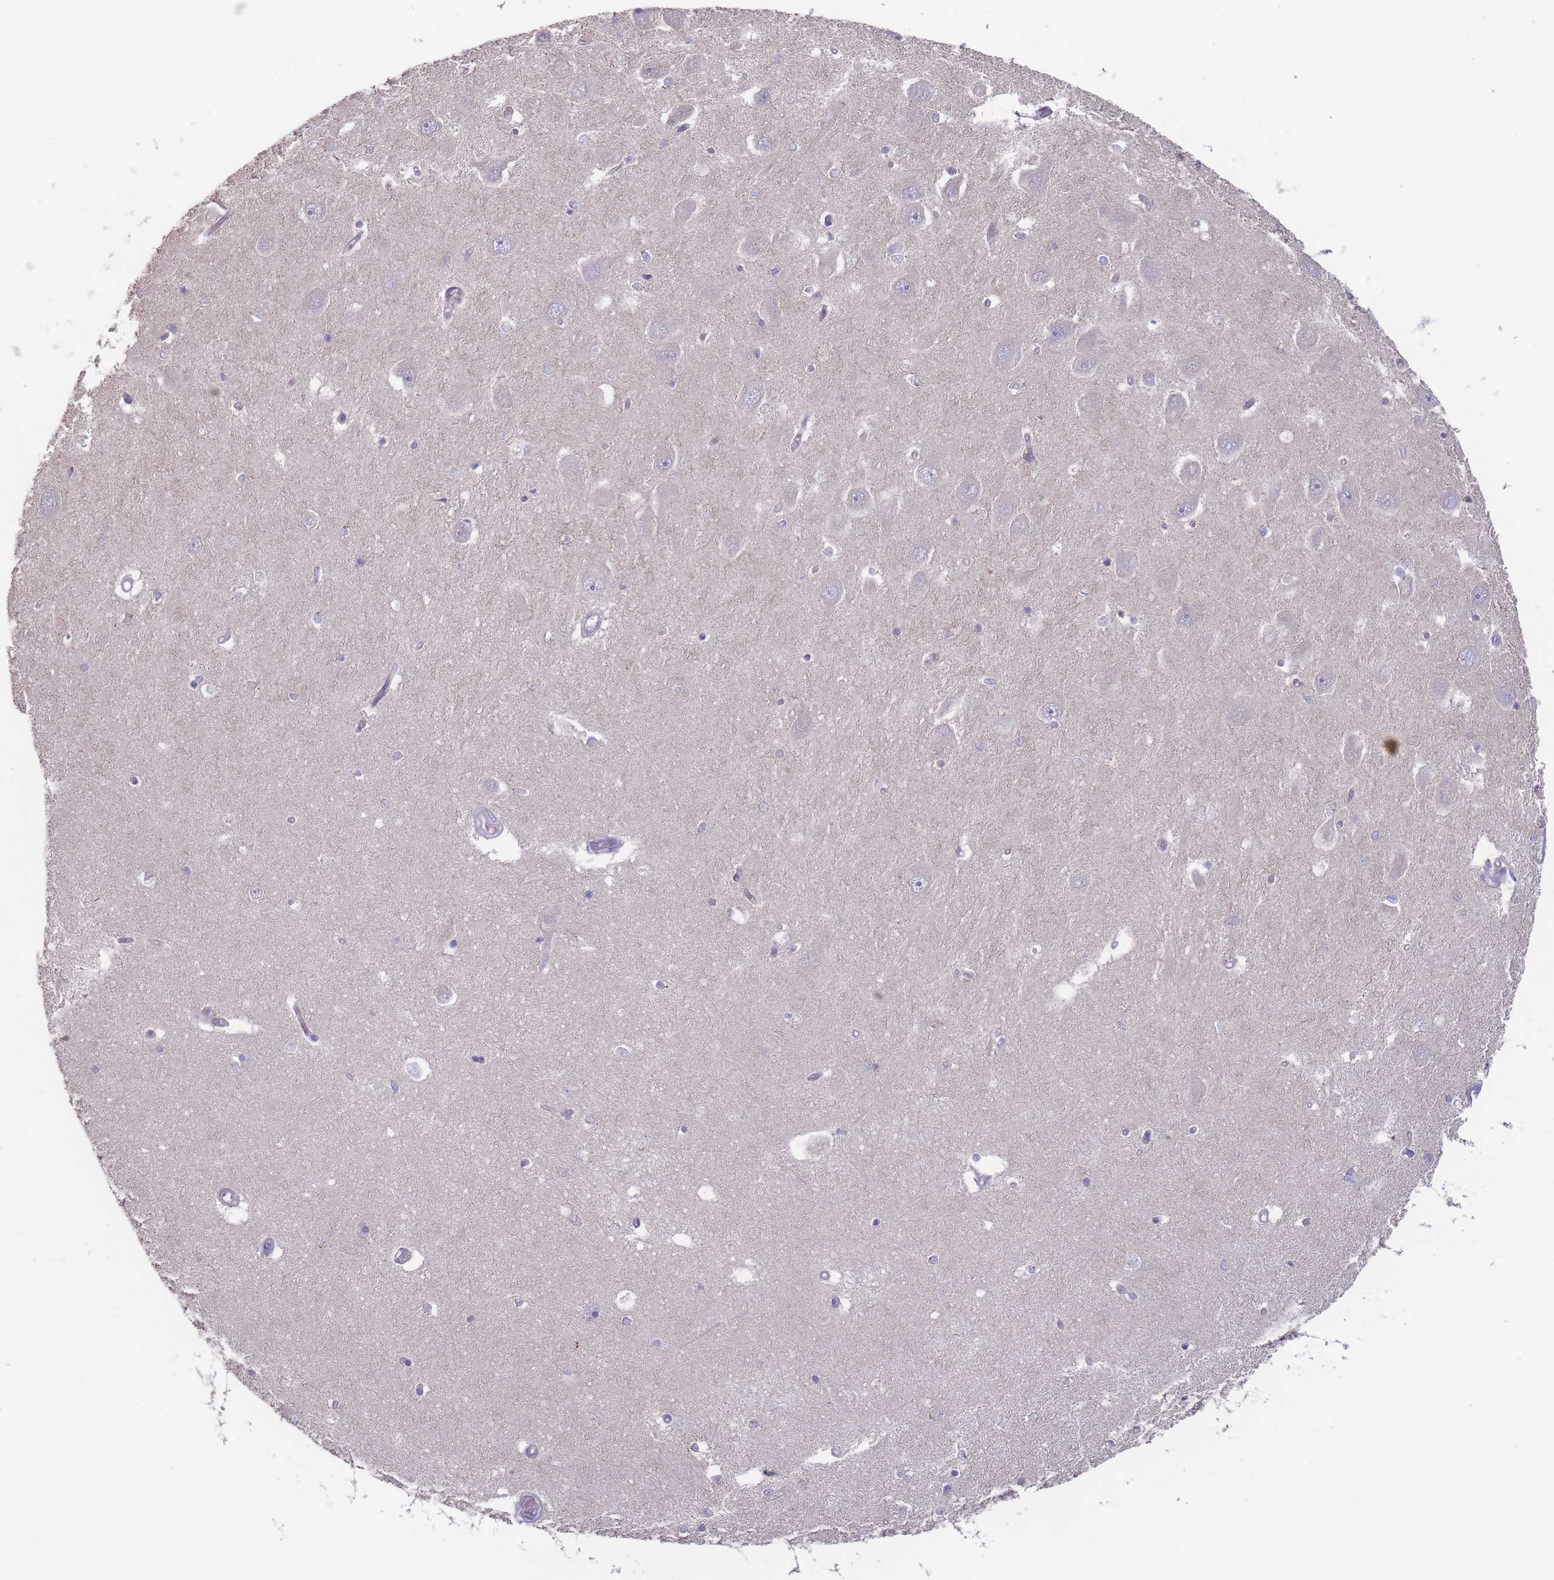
{"staining": {"intensity": "negative", "quantity": "none", "location": "none"}, "tissue": "hippocampus", "cell_type": "Glial cells", "image_type": "normal", "snomed": [{"axis": "morphology", "description": "Normal tissue, NOS"}, {"axis": "topography", "description": "Hippocampus"}], "caption": "Immunohistochemistry photomicrograph of unremarkable human hippocampus stained for a protein (brown), which demonstrates no positivity in glial cells.", "gene": "AKAIN1", "patient": {"sex": "male", "age": 45}}